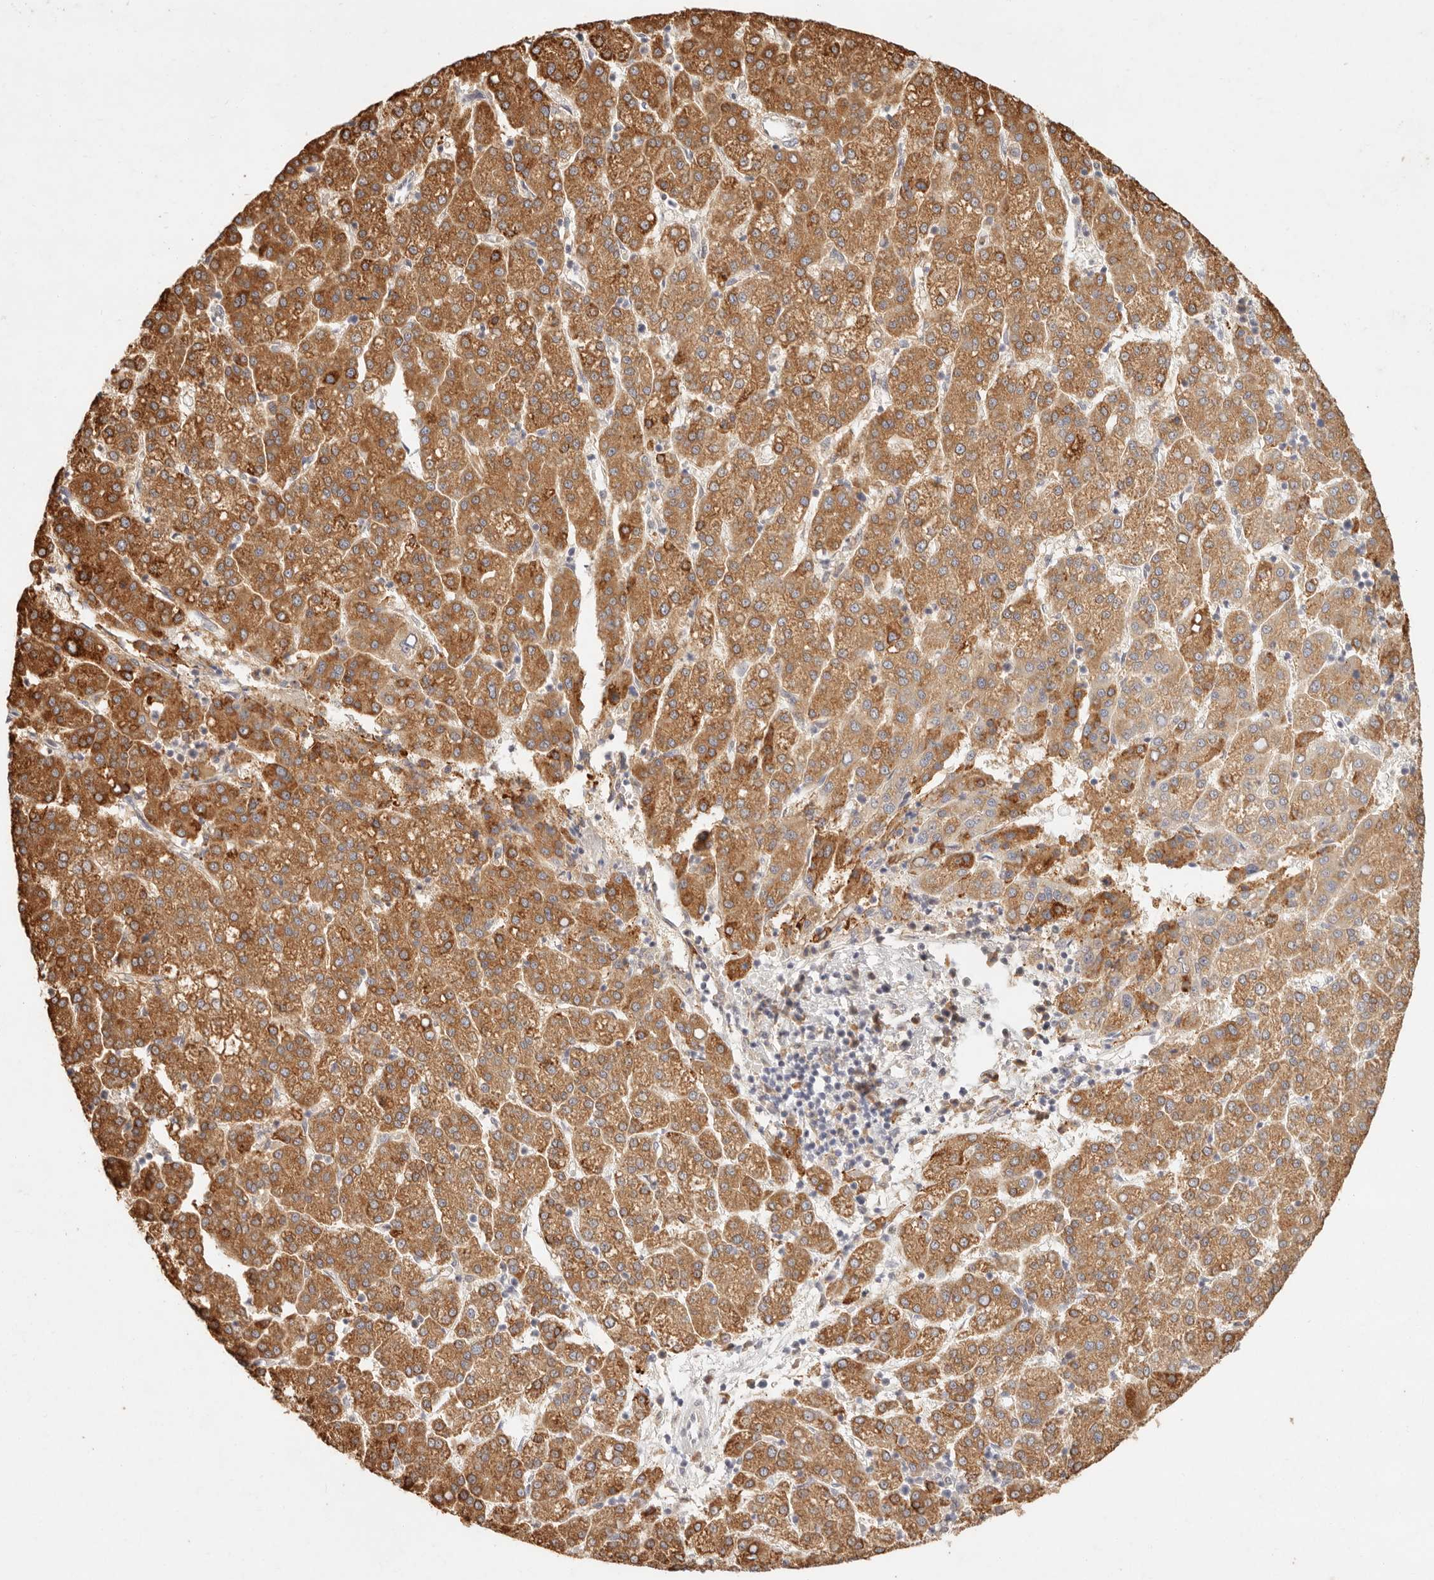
{"staining": {"intensity": "strong", "quantity": ">75%", "location": "cytoplasmic/membranous"}, "tissue": "liver cancer", "cell_type": "Tumor cells", "image_type": "cancer", "snomed": [{"axis": "morphology", "description": "Carcinoma, Hepatocellular, NOS"}, {"axis": "topography", "description": "Liver"}], "caption": "A histopathology image showing strong cytoplasmic/membranous staining in about >75% of tumor cells in liver cancer (hepatocellular carcinoma), as visualized by brown immunohistochemical staining.", "gene": "C1orf127", "patient": {"sex": "female", "age": 58}}